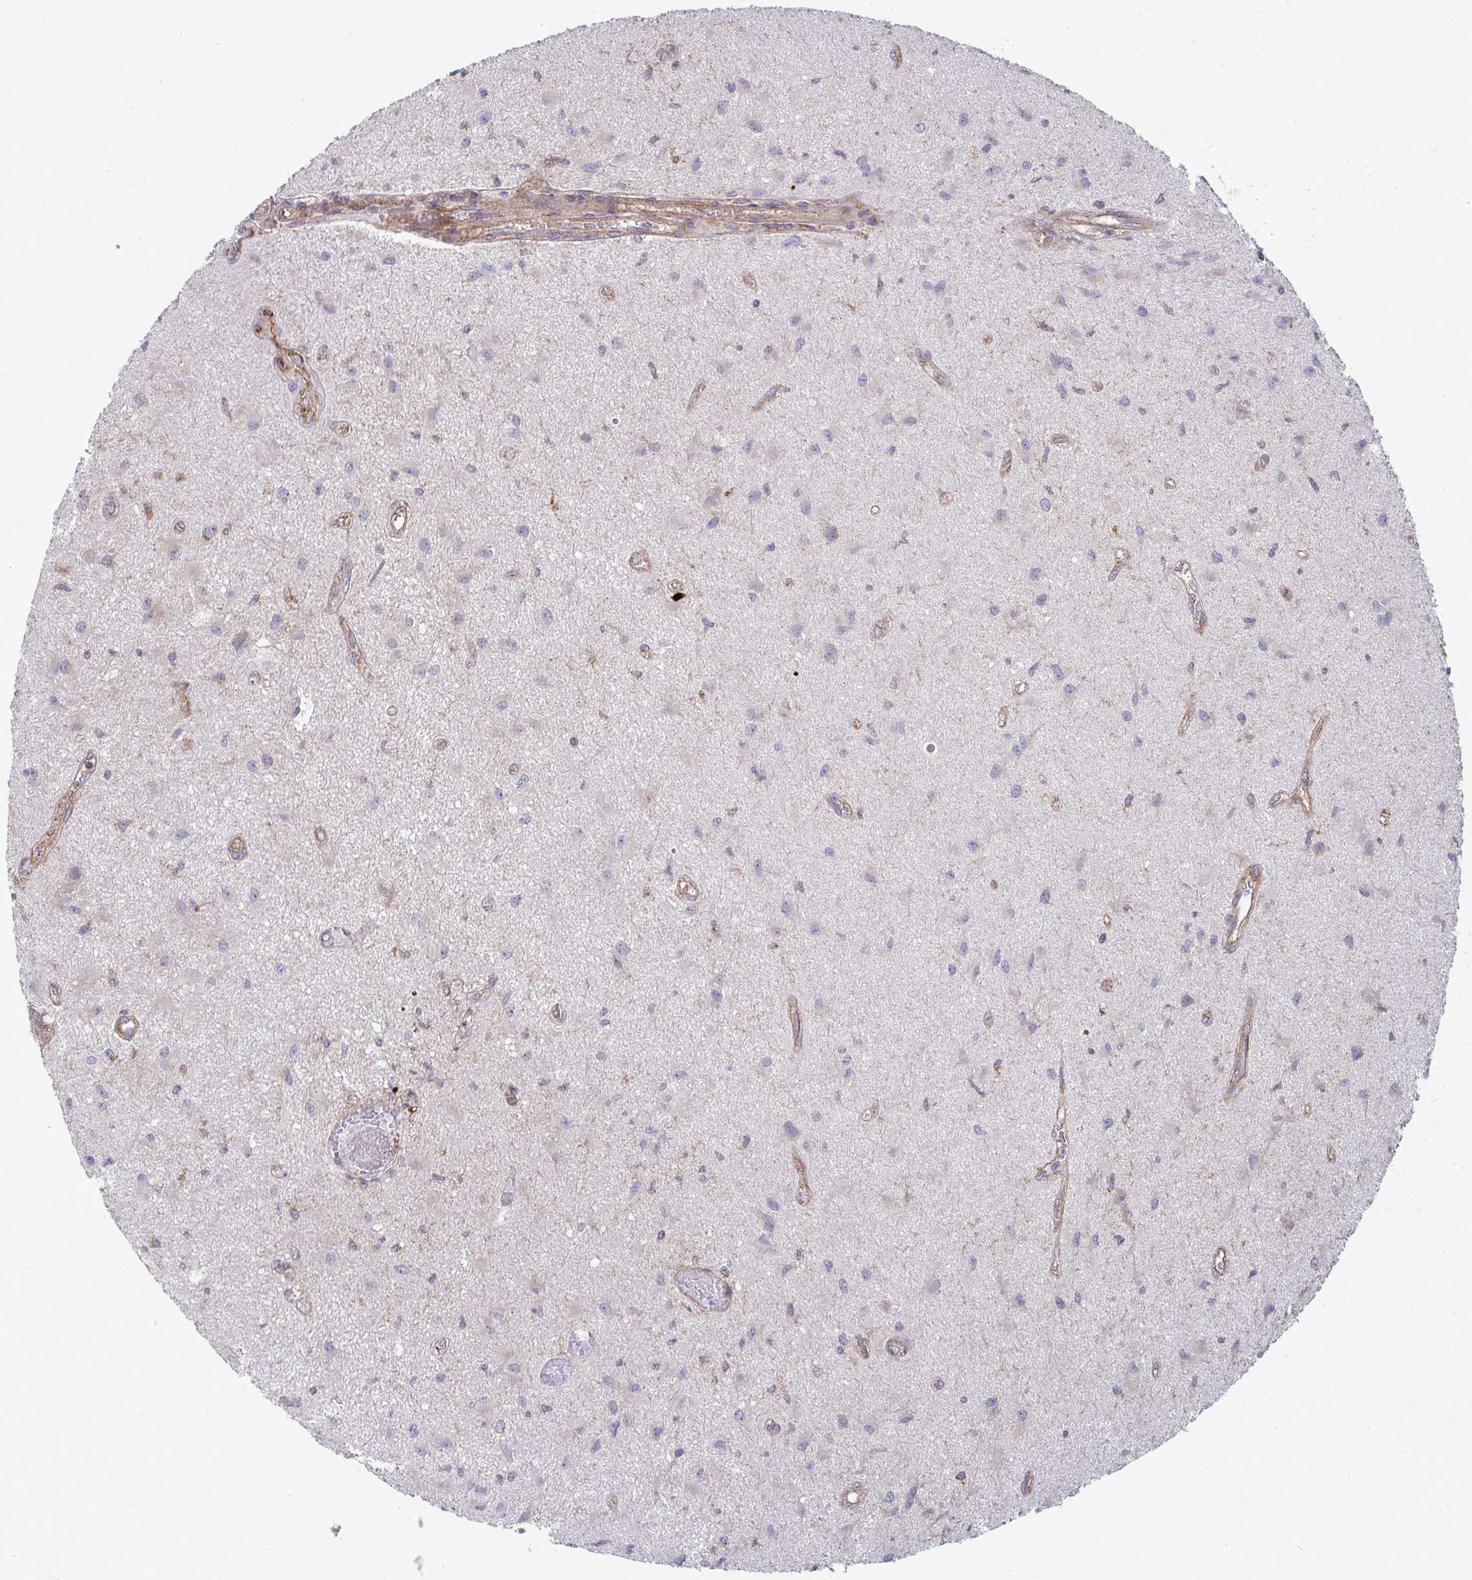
{"staining": {"intensity": "negative", "quantity": "none", "location": "none"}, "tissue": "glioma", "cell_type": "Tumor cells", "image_type": "cancer", "snomed": [{"axis": "morphology", "description": "Glioma, malignant, High grade"}, {"axis": "topography", "description": "Brain"}], "caption": "Malignant glioma (high-grade) was stained to show a protein in brown. There is no significant expression in tumor cells.", "gene": "SH2D1B", "patient": {"sex": "male", "age": 67}}